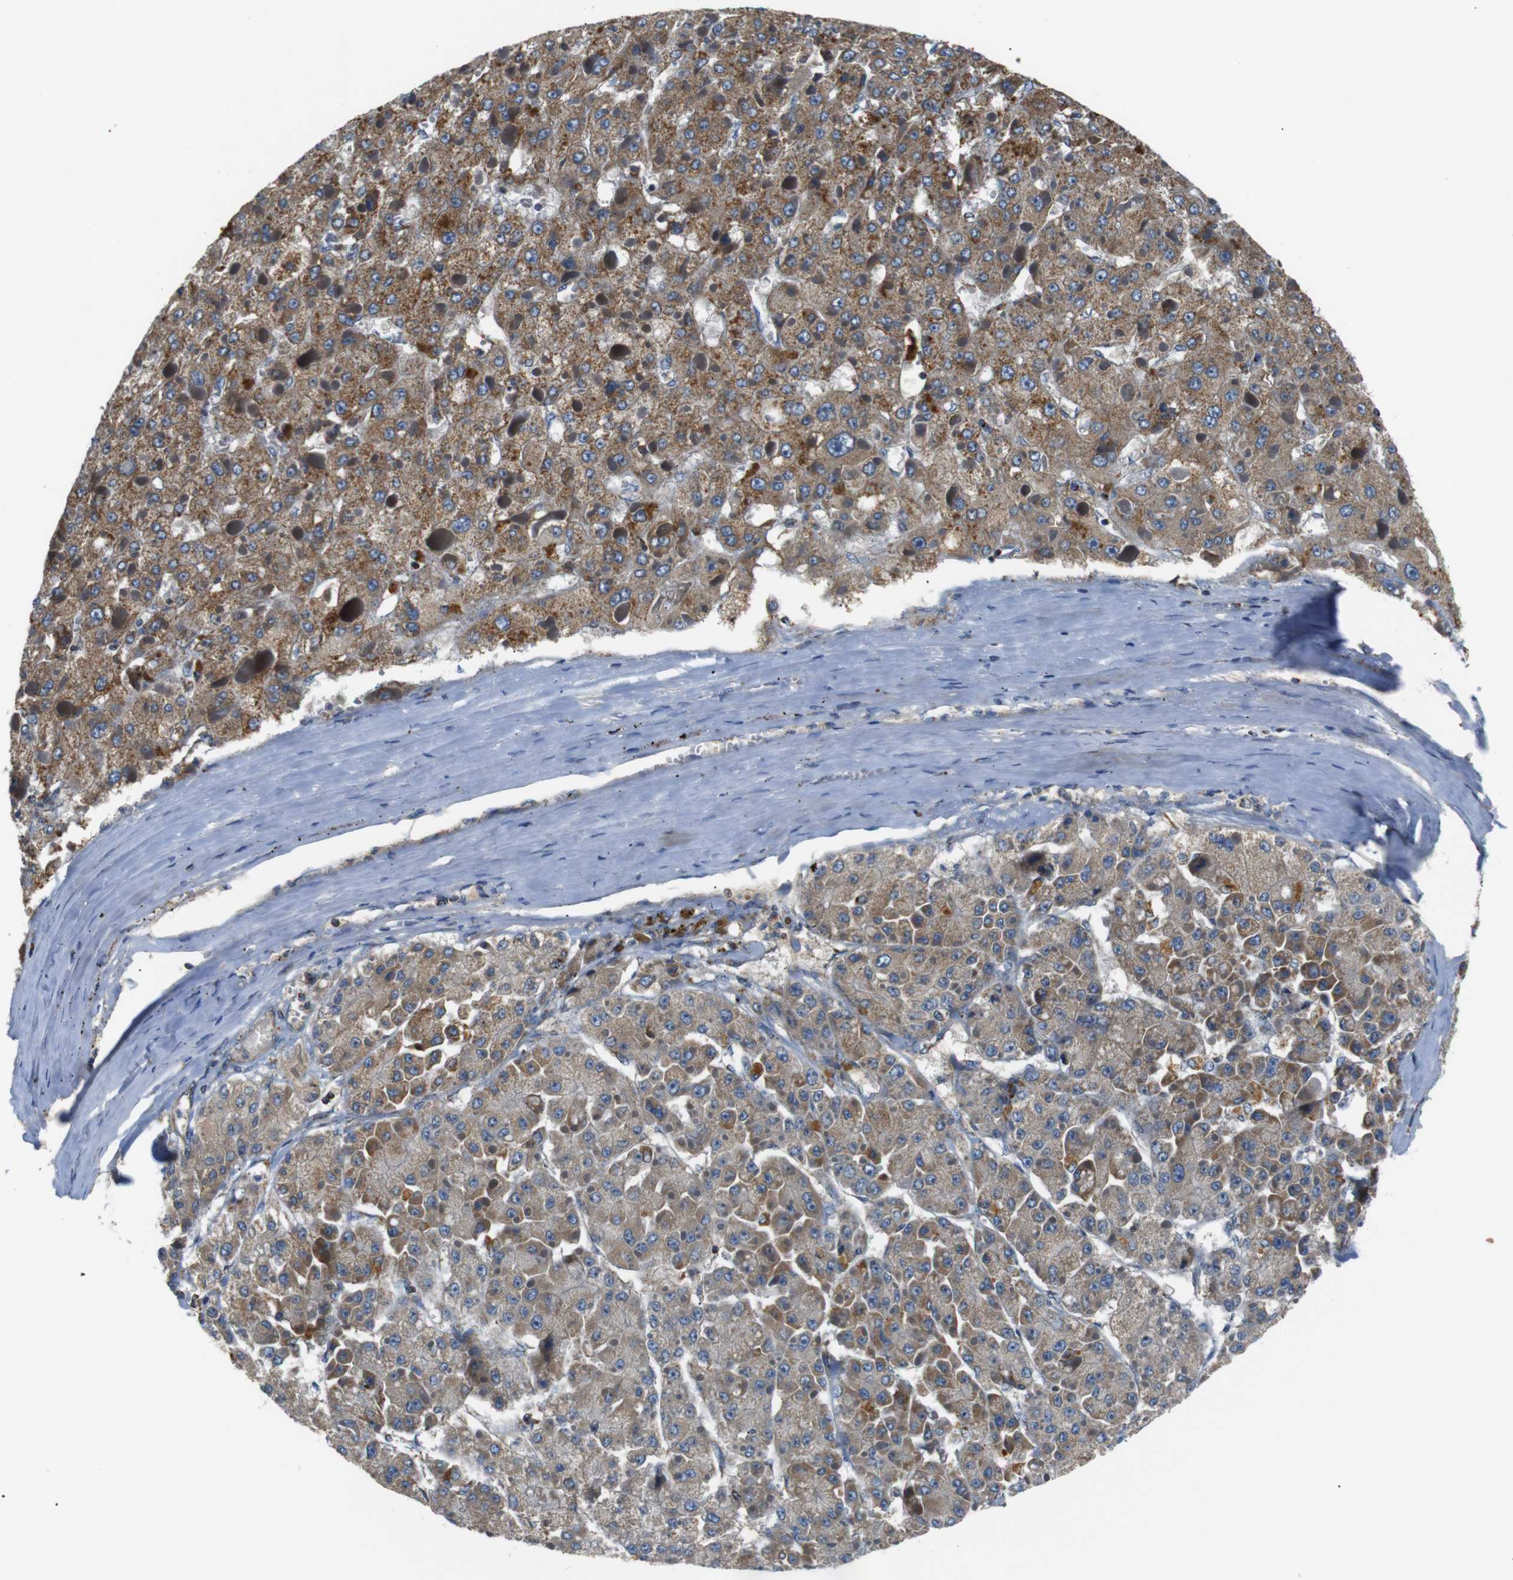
{"staining": {"intensity": "moderate", "quantity": ">75%", "location": "cytoplasmic/membranous"}, "tissue": "liver cancer", "cell_type": "Tumor cells", "image_type": "cancer", "snomed": [{"axis": "morphology", "description": "Carcinoma, Hepatocellular, NOS"}, {"axis": "topography", "description": "Liver"}], "caption": "Liver hepatocellular carcinoma stained with DAB immunohistochemistry (IHC) exhibits medium levels of moderate cytoplasmic/membranous expression in about >75% of tumor cells.", "gene": "NETO2", "patient": {"sex": "female", "age": 73}}